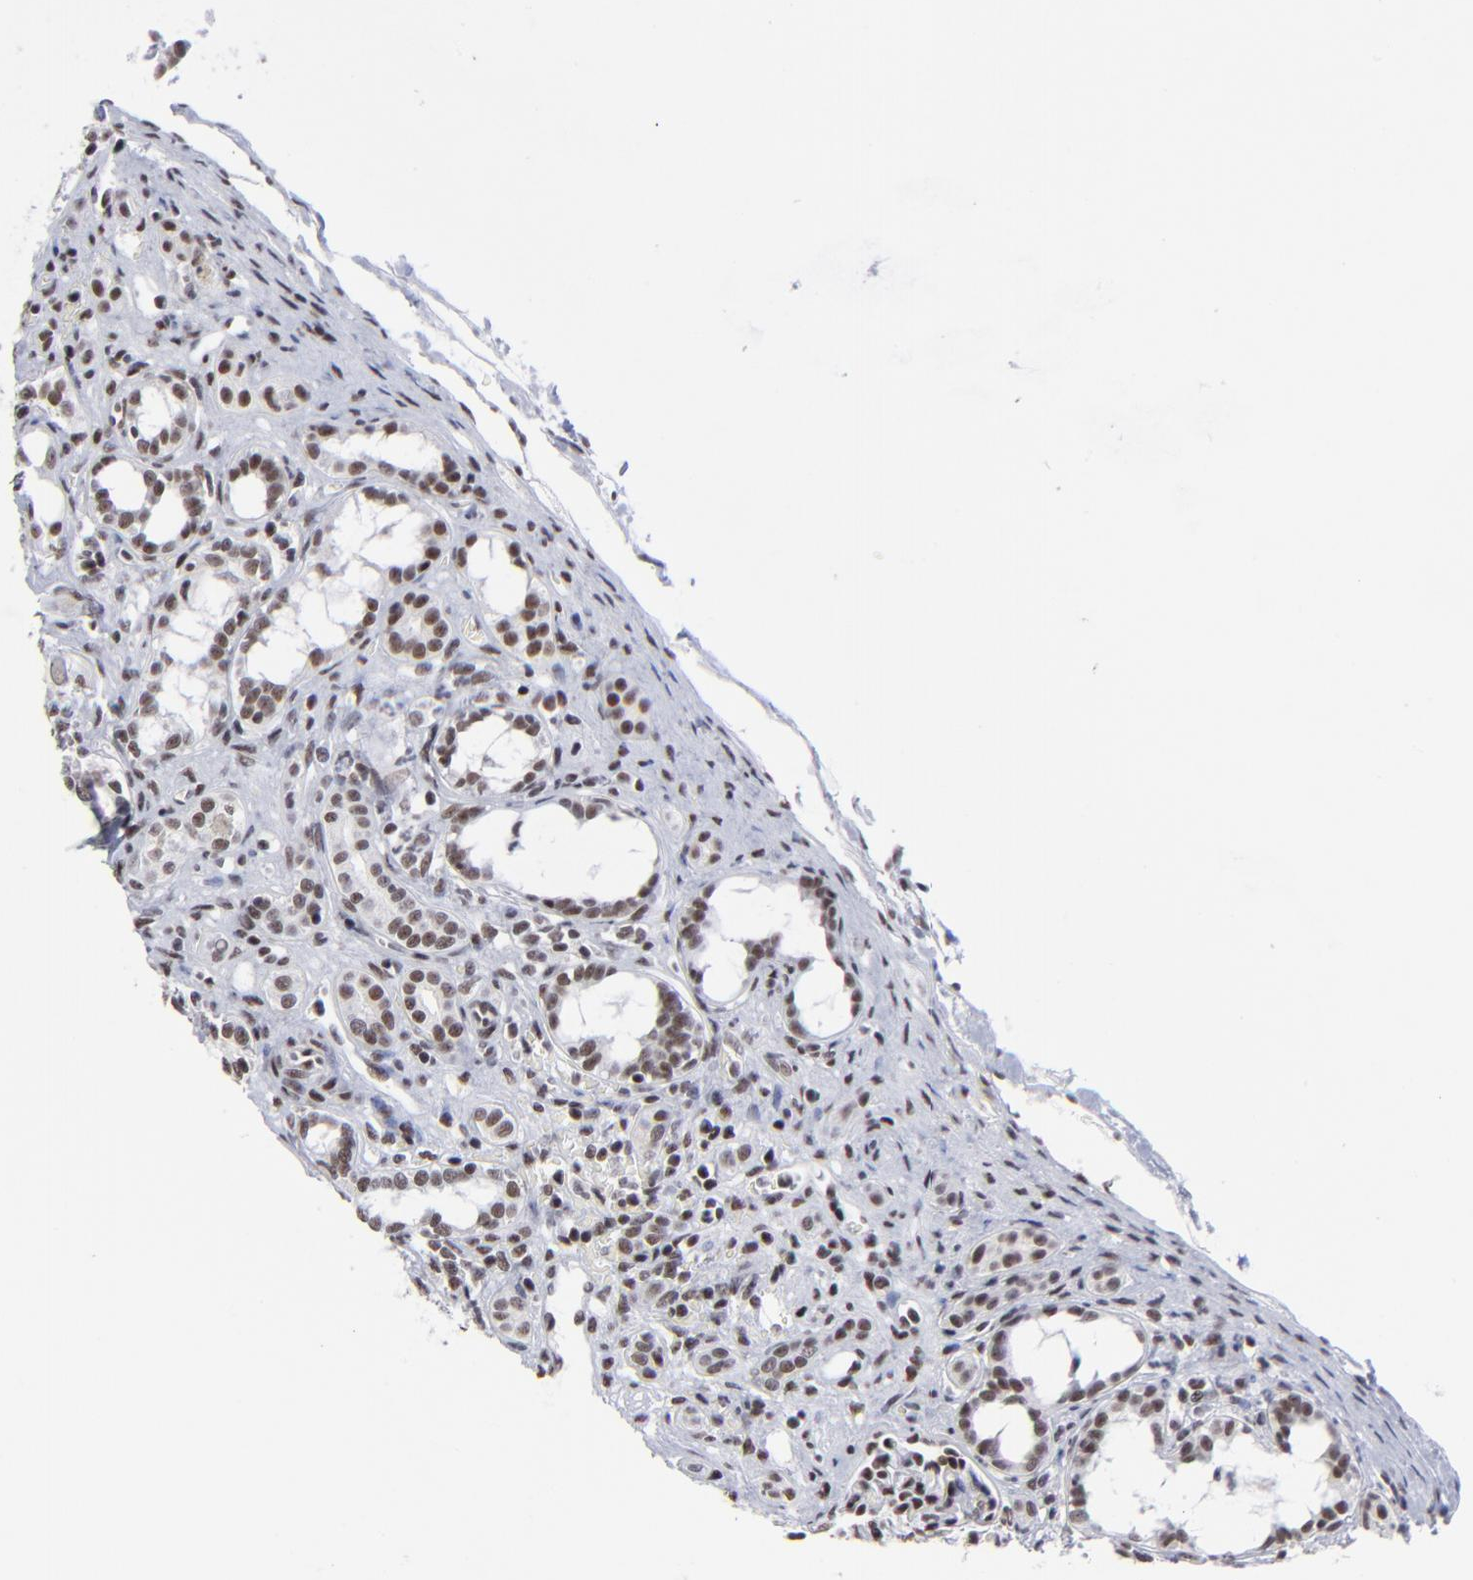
{"staining": {"intensity": "weak", "quantity": "25%-75%", "location": "nuclear"}, "tissue": "kidney", "cell_type": "Cells in glomeruli", "image_type": "normal", "snomed": [{"axis": "morphology", "description": "Normal tissue, NOS"}, {"axis": "topography", "description": "Kidney"}], "caption": "Weak nuclear expression is seen in approximately 25%-75% of cells in glomeruli in unremarkable kidney. Nuclei are stained in blue.", "gene": "SP2", "patient": {"sex": "male", "age": 7}}